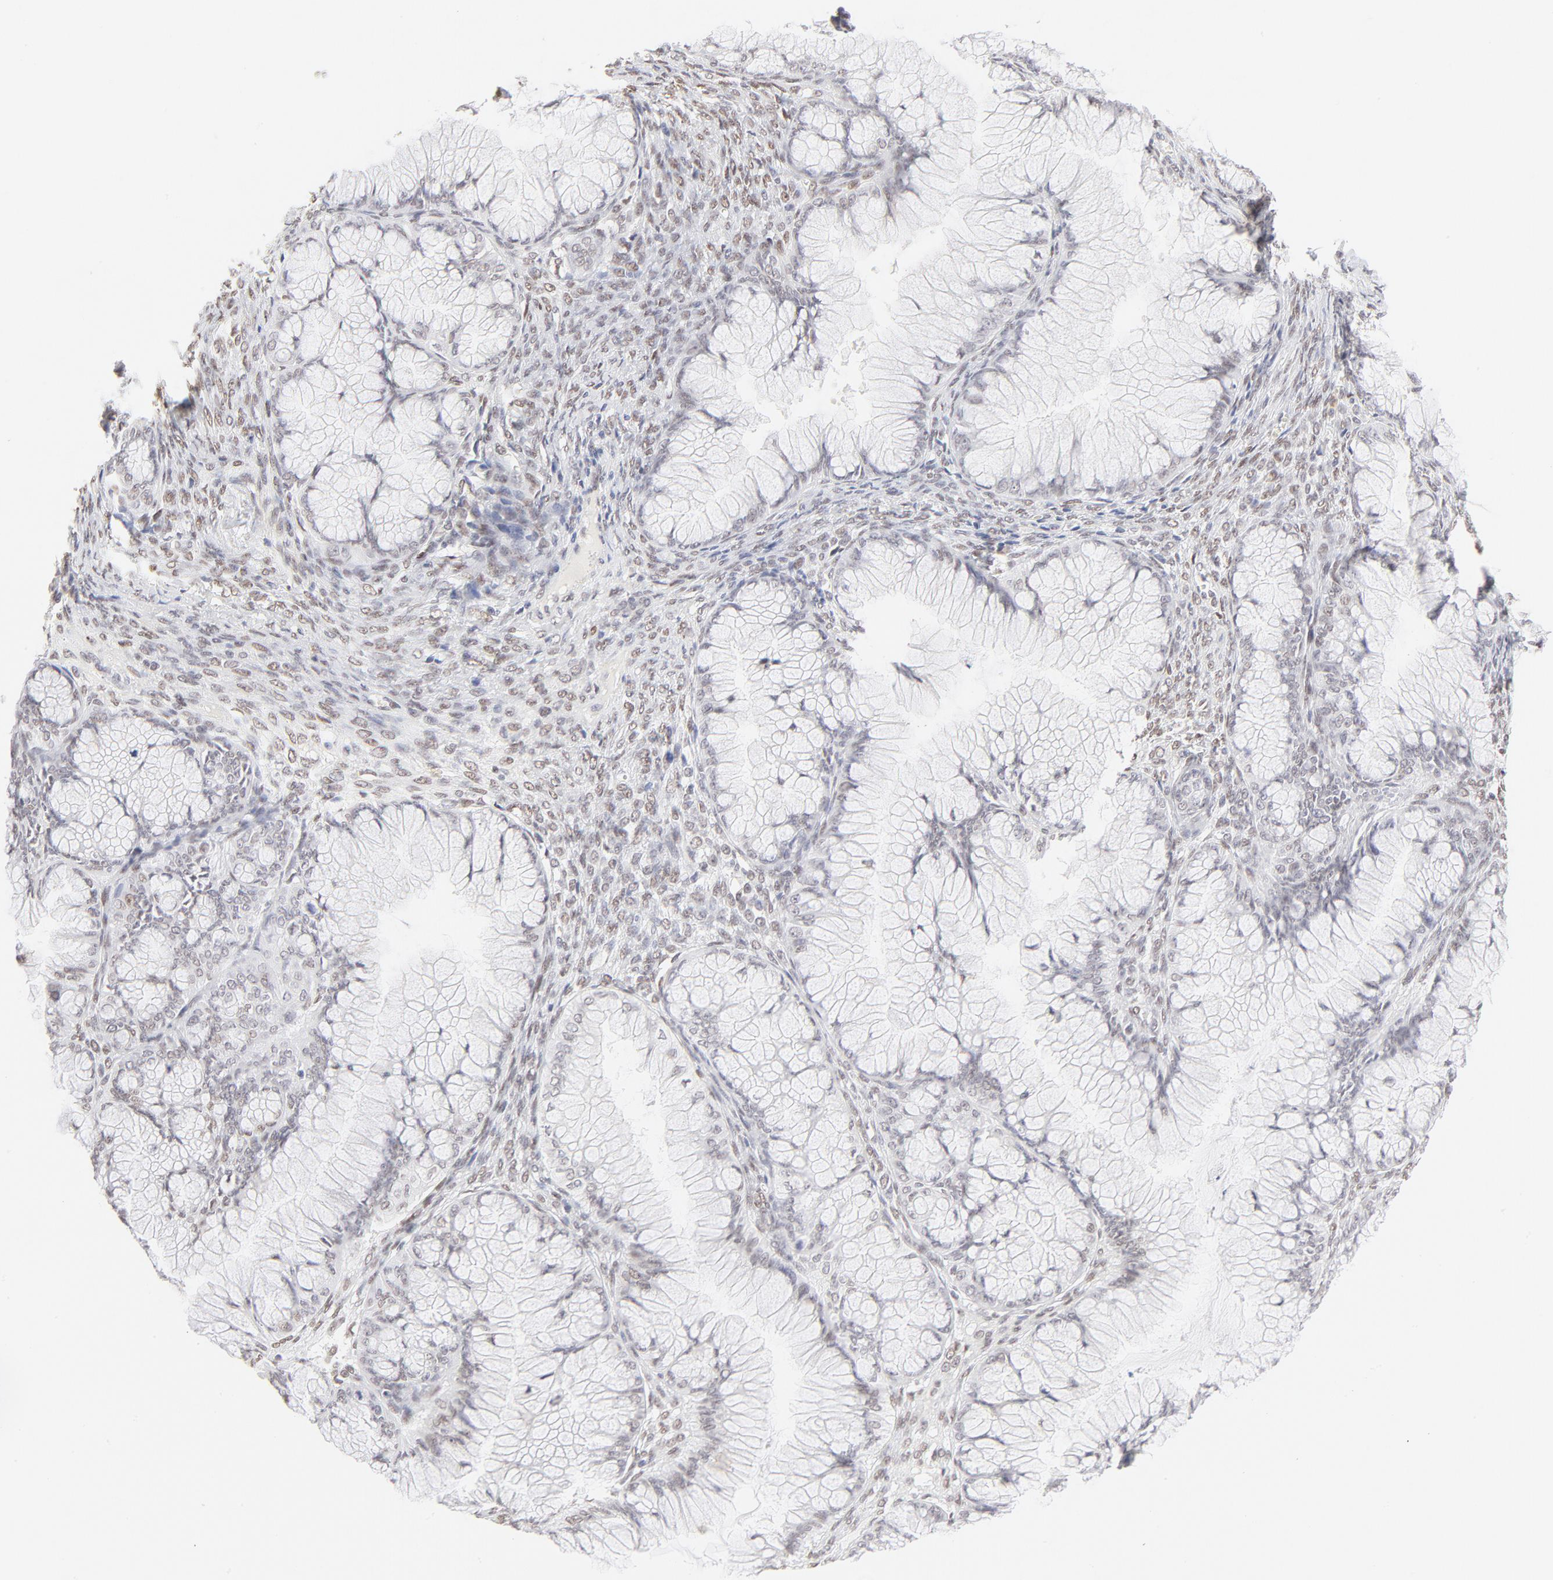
{"staining": {"intensity": "negative", "quantity": "none", "location": "none"}, "tissue": "ovarian cancer", "cell_type": "Tumor cells", "image_type": "cancer", "snomed": [{"axis": "morphology", "description": "Cystadenocarcinoma, mucinous, NOS"}, {"axis": "topography", "description": "Ovary"}], "caption": "The histopathology image shows no staining of tumor cells in ovarian cancer.", "gene": "PBX1", "patient": {"sex": "female", "age": 63}}